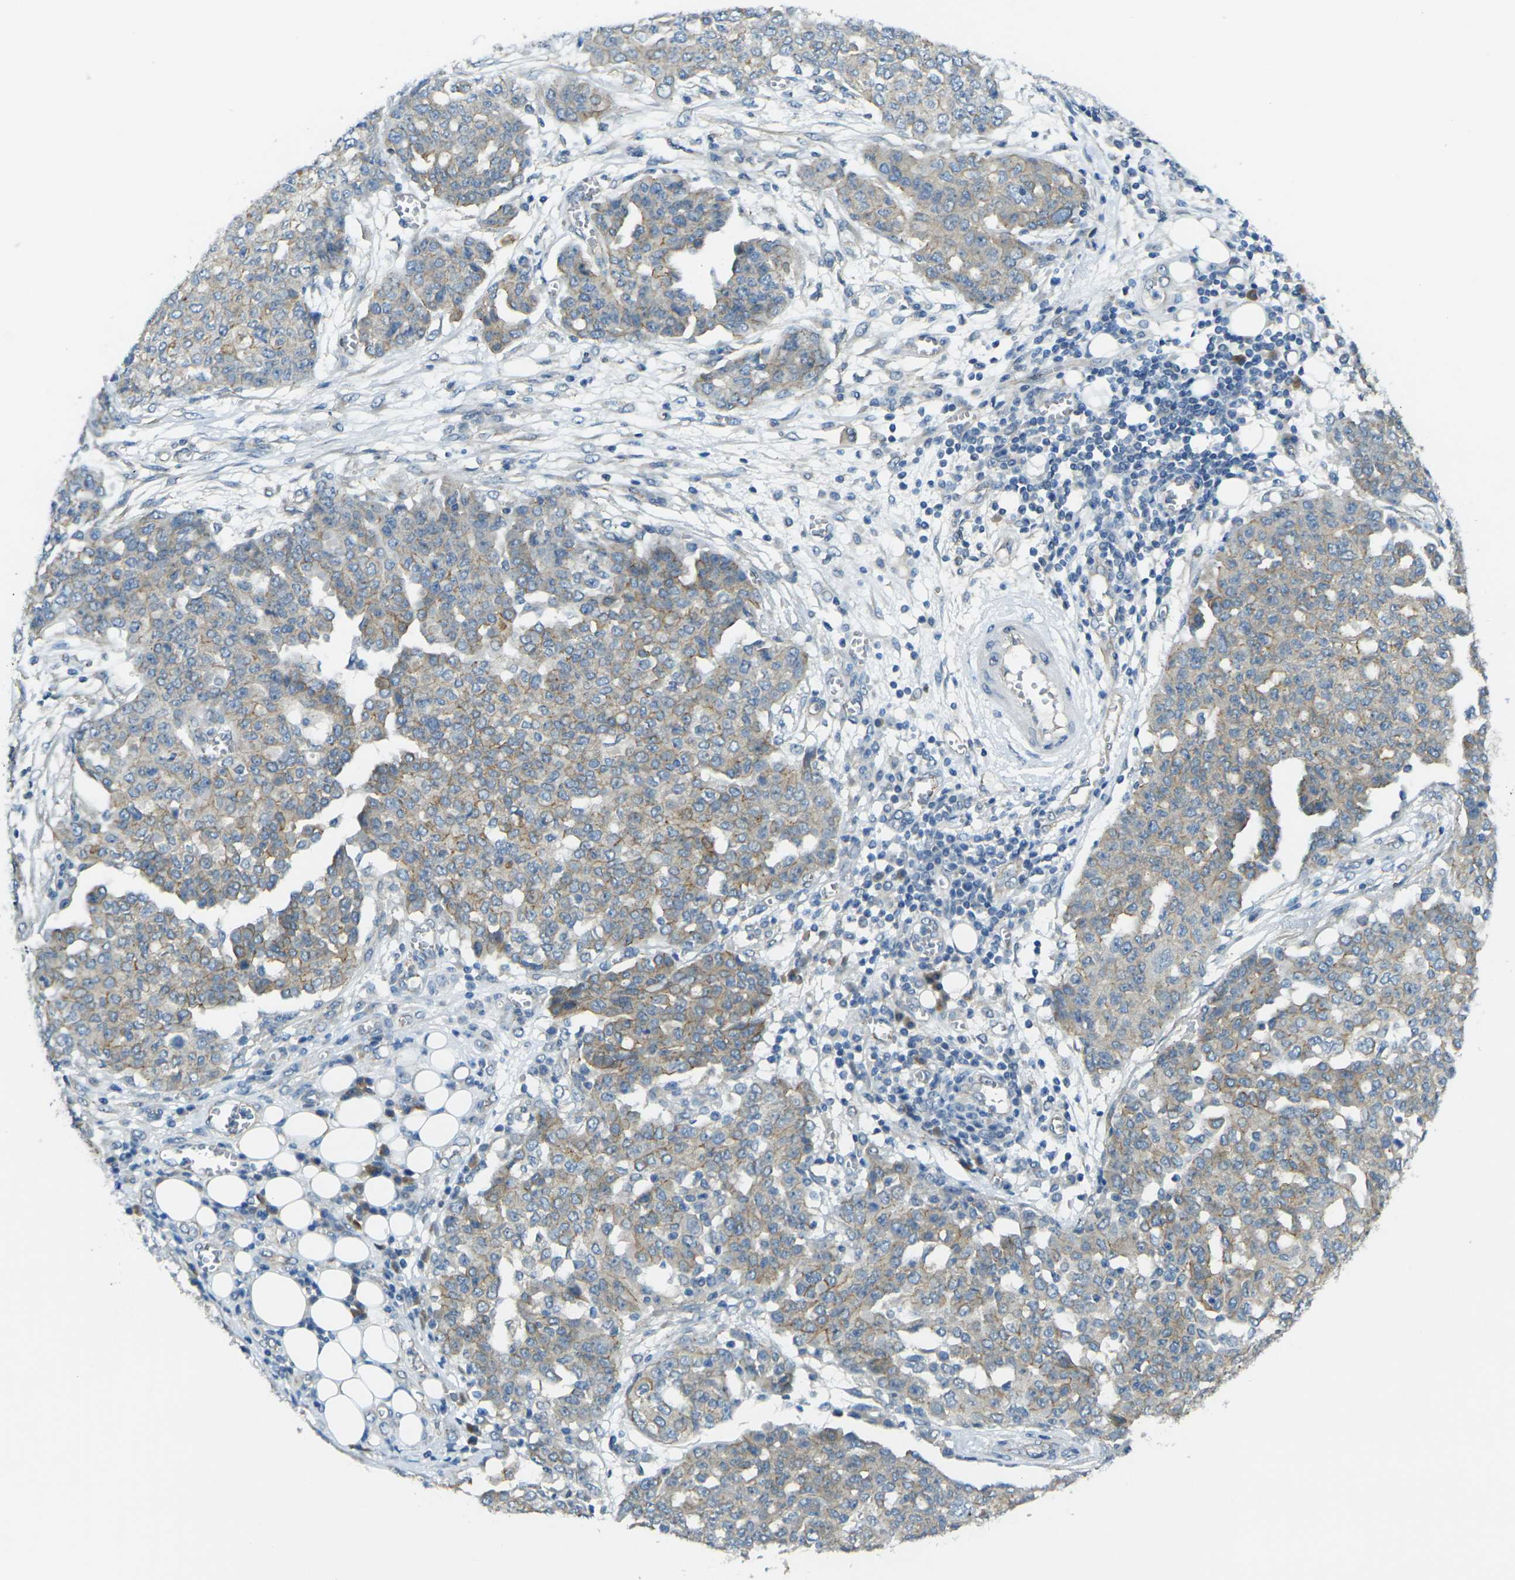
{"staining": {"intensity": "weak", "quantity": "25%-75%", "location": "cytoplasmic/membranous"}, "tissue": "ovarian cancer", "cell_type": "Tumor cells", "image_type": "cancer", "snomed": [{"axis": "morphology", "description": "Cystadenocarcinoma, serous, NOS"}, {"axis": "topography", "description": "Soft tissue"}, {"axis": "topography", "description": "Ovary"}], "caption": "Protein expression analysis of human ovarian cancer (serous cystadenocarcinoma) reveals weak cytoplasmic/membranous staining in approximately 25%-75% of tumor cells.", "gene": "RHBDD1", "patient": {"sex": "female", "age": 57}}